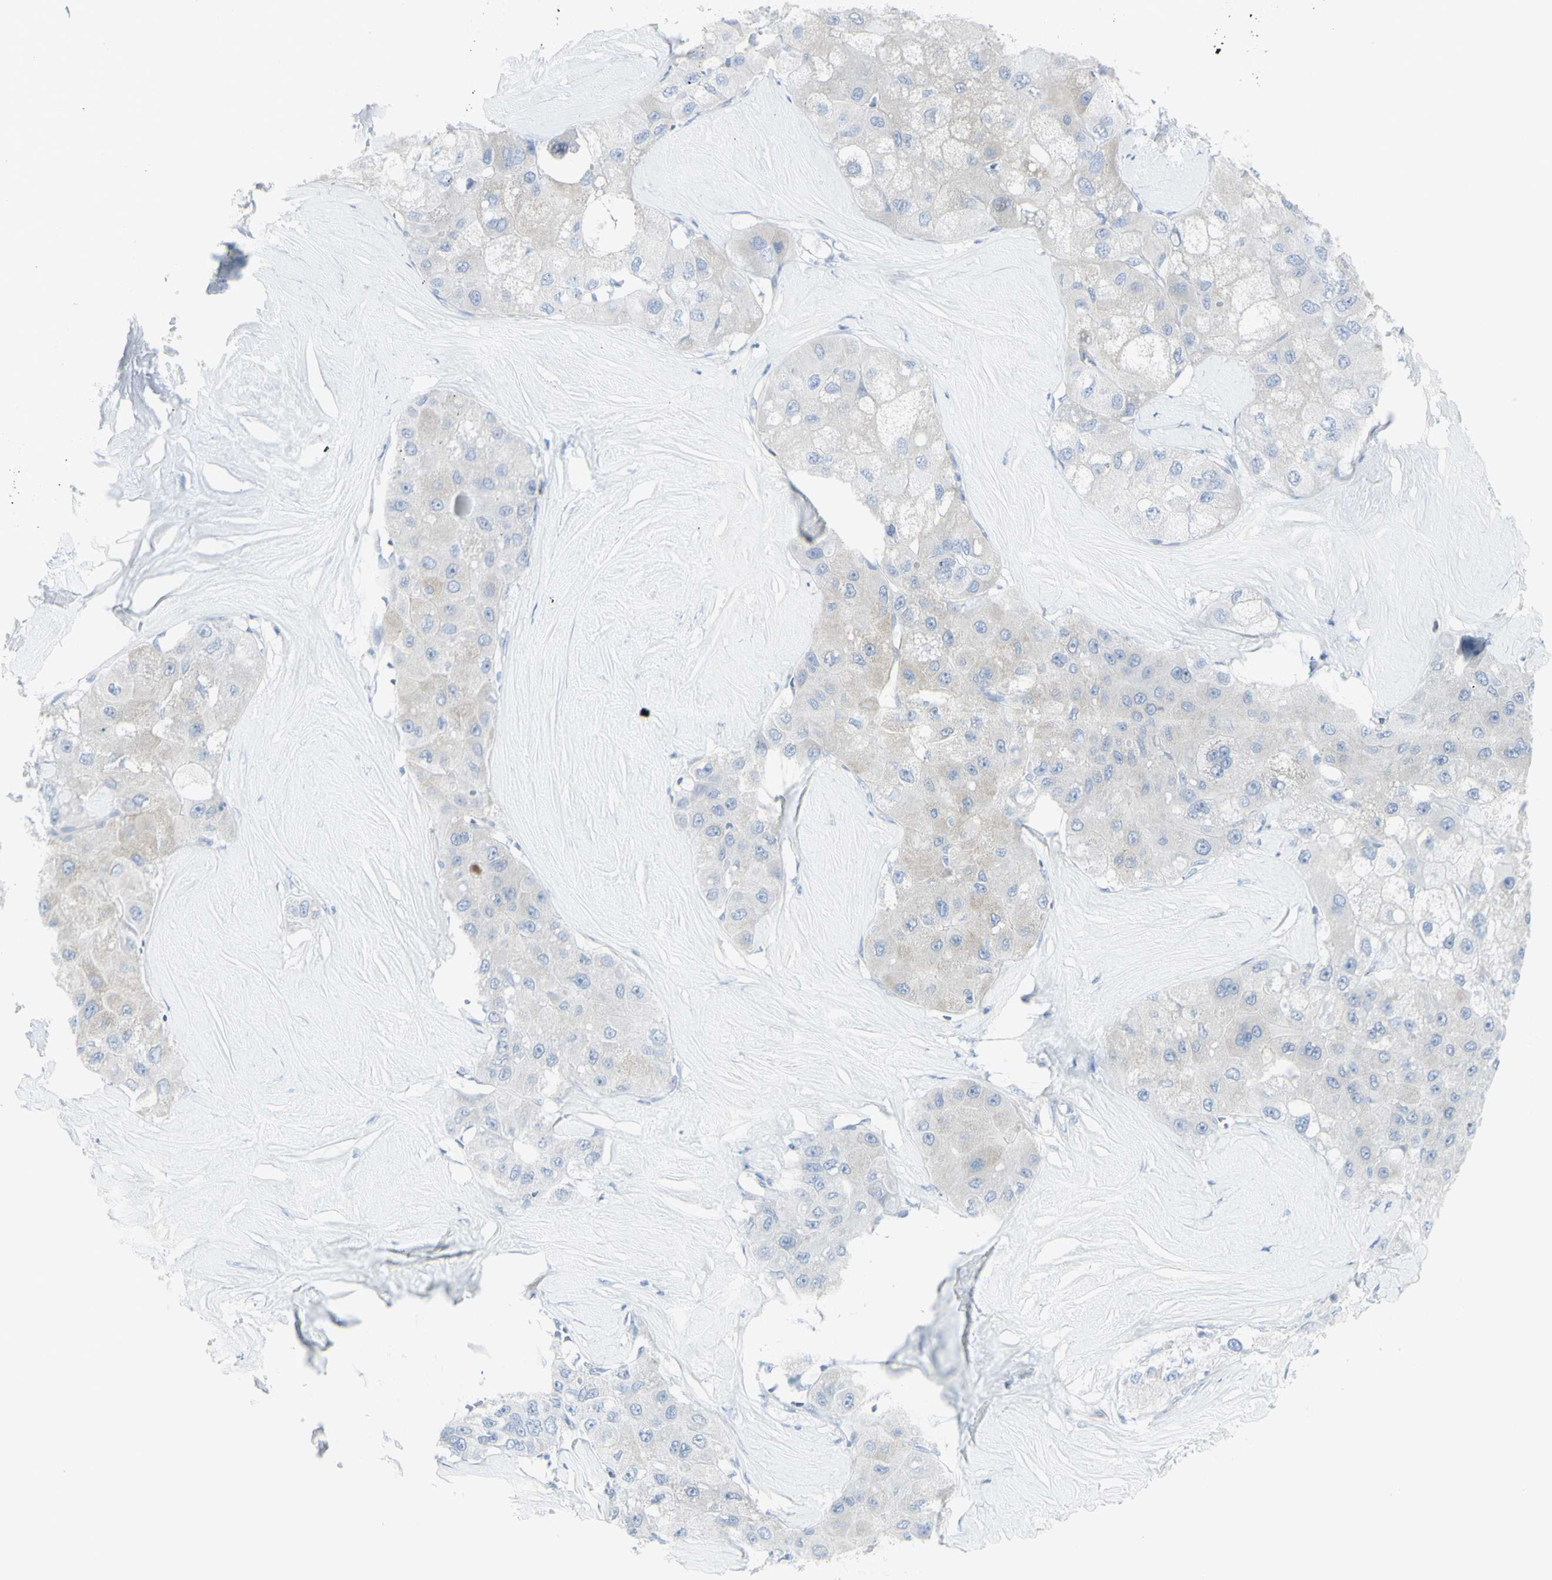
{"staining": {"intensity": "weak", "quantity": "<25%", "location": "cytoplasmic/membranous"}, "tissue": "liver cancer", "cell_type": "Tumor cells", "image_type": "cancer", "snomed": [{"axis": "morphology", "description": "Carcinoma, Hepatocellular, NOS"}, {"axis": "topography", "description": "Liver"}], "caption": "Liver cancer (hepatocellular carcinoma) was stained to show a protein in brown. There is no significant staining in tumor cells. (DAB IHC with hematoxylin counter stain).", "gene": "ENSG00000198211", "patient": {"sex": "male", "age": 80}}